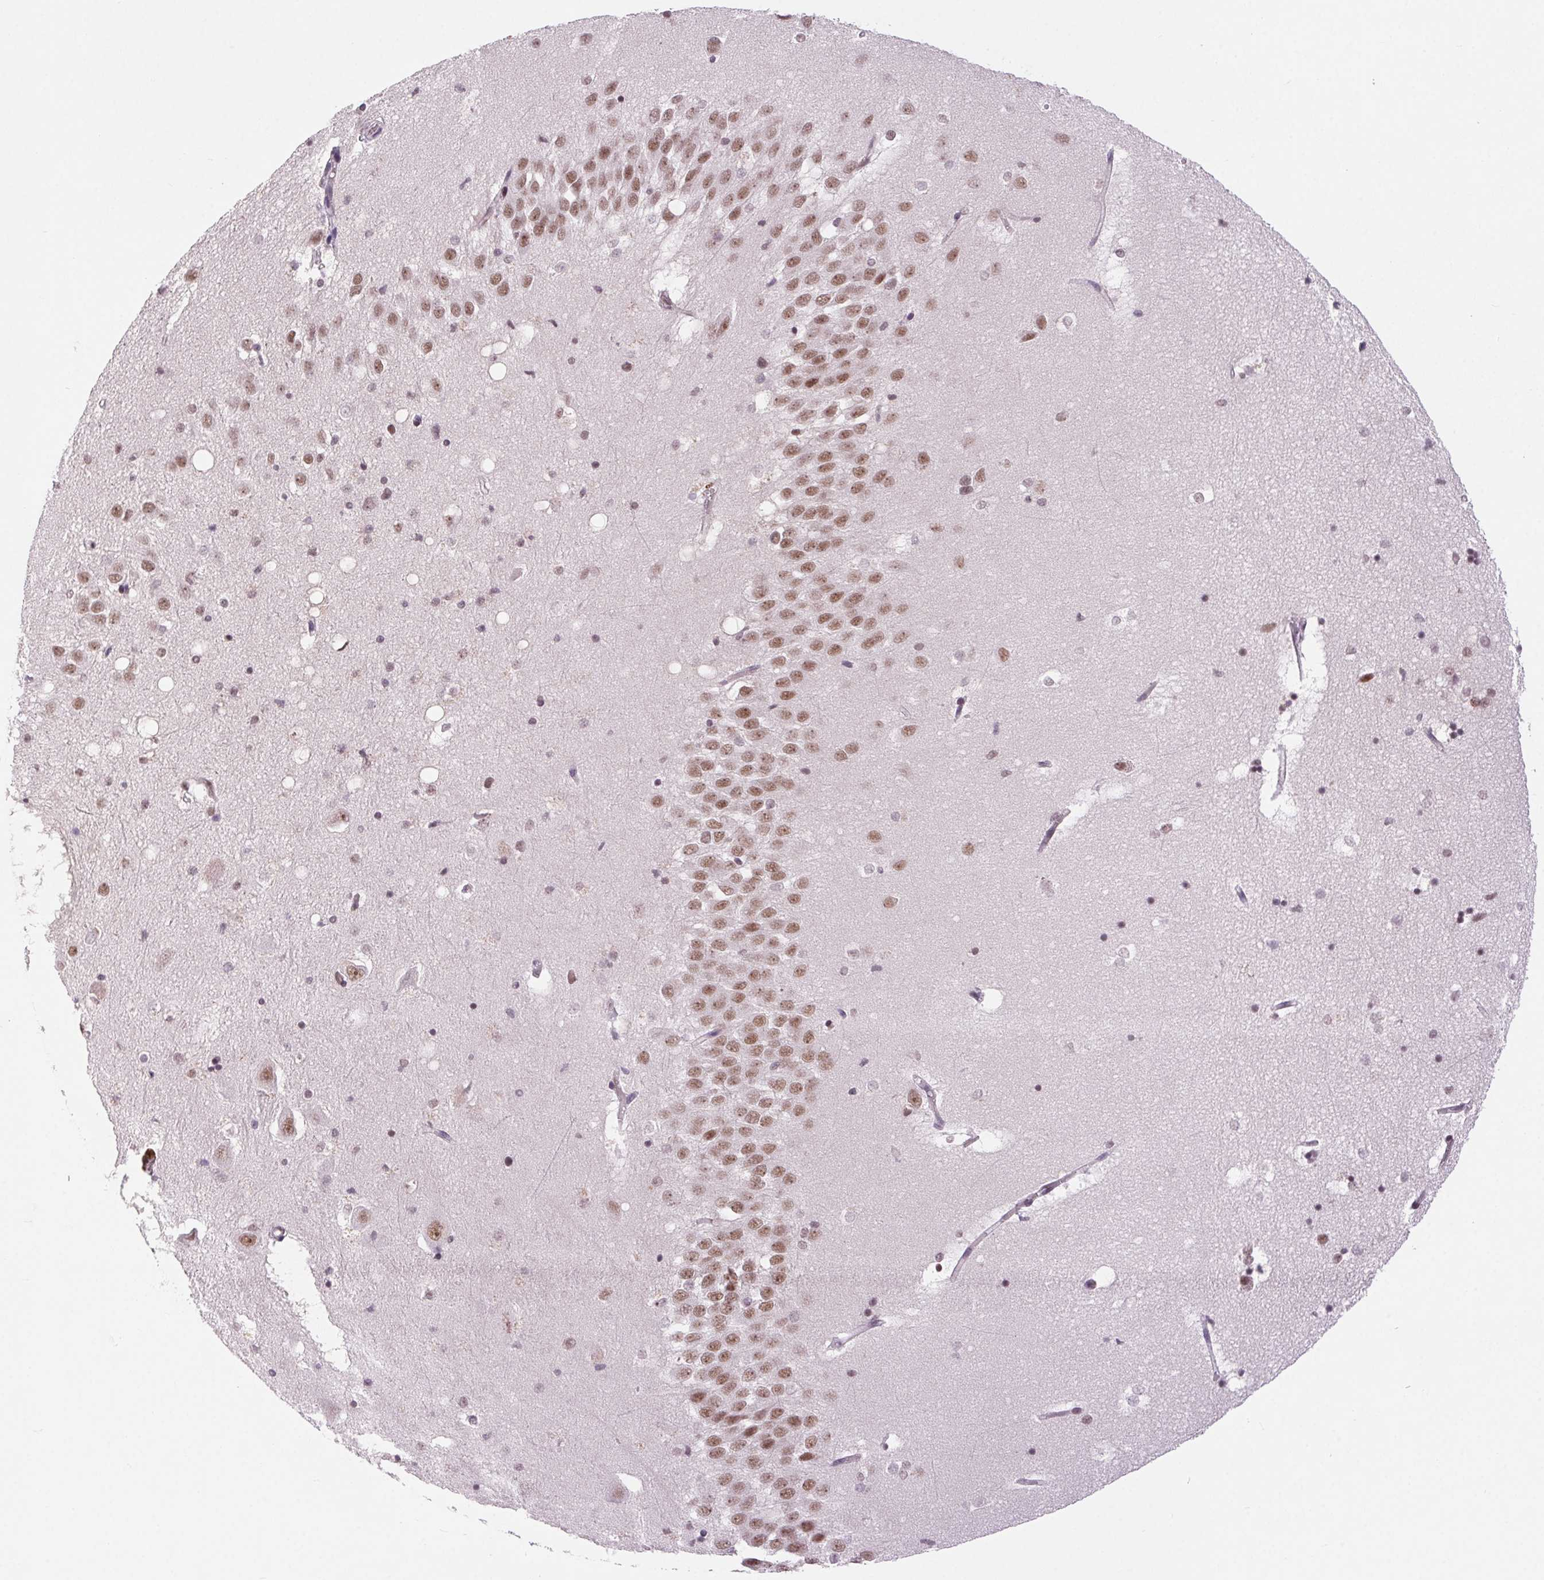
{"staining": {"intensity": "moderate", "quantity": "25%-75%", "location": "nuclear"}, "tissue": "hippocampus", "cell_type": "Glial cells", "image_type": "normal", "snomed": [{"axis": "morphology", "description": "Normal tissue, NOS"}, {"axis": "topography", "description": "Hippocampus"}], "caption": "Hippocampus was stained to show a protein in brown. There is medium levels of moderate nuclear staining in about 25%-75% of glial cells.", "gene": "CD2BP2", "patient": {"sex": "male", "age": 58}}